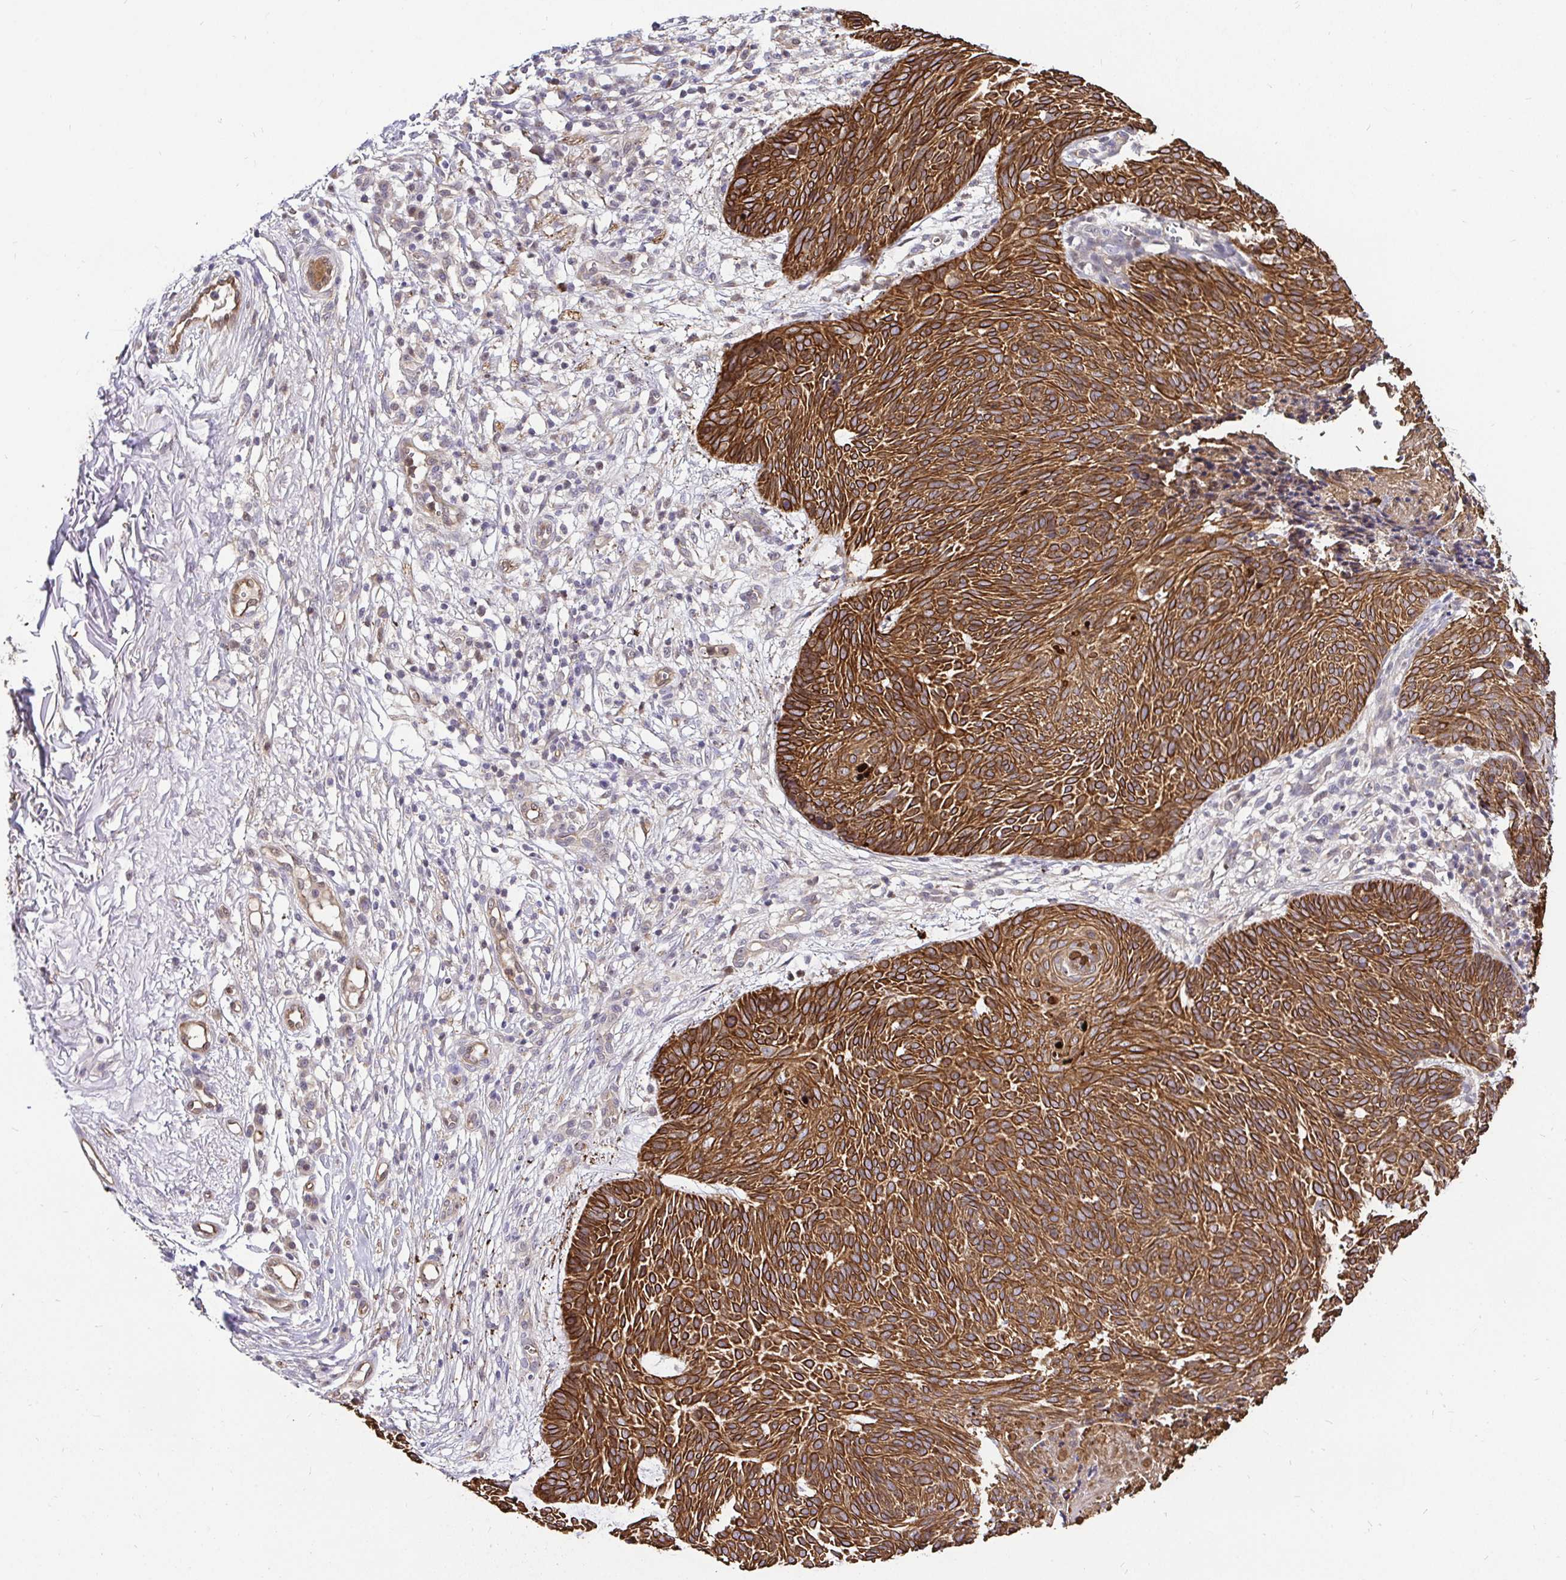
{"staining": {"intensity": "strong", "quantity": ">75%", "location": "cytoplasmic/membranous"}, "tissue": "skin cancer", "cell_type": "Tumor cells", "image_type": "cancer", "snomed": [{"axis": "morphology", "description": "Basal cell carcinoma"}, {"axis": "topography", "description": "Skin"}, {"axis": "topography", "description": "Skin of trunk"}], "caption": "Human skin basal cell carcinoma stained with a brown dye demonstrates strong cytoplasmic/membranous positive positivity in approximately >75% of tumor cells.", "gene": "CCDC122", "patient": {"sex": "male", "age": 74}}